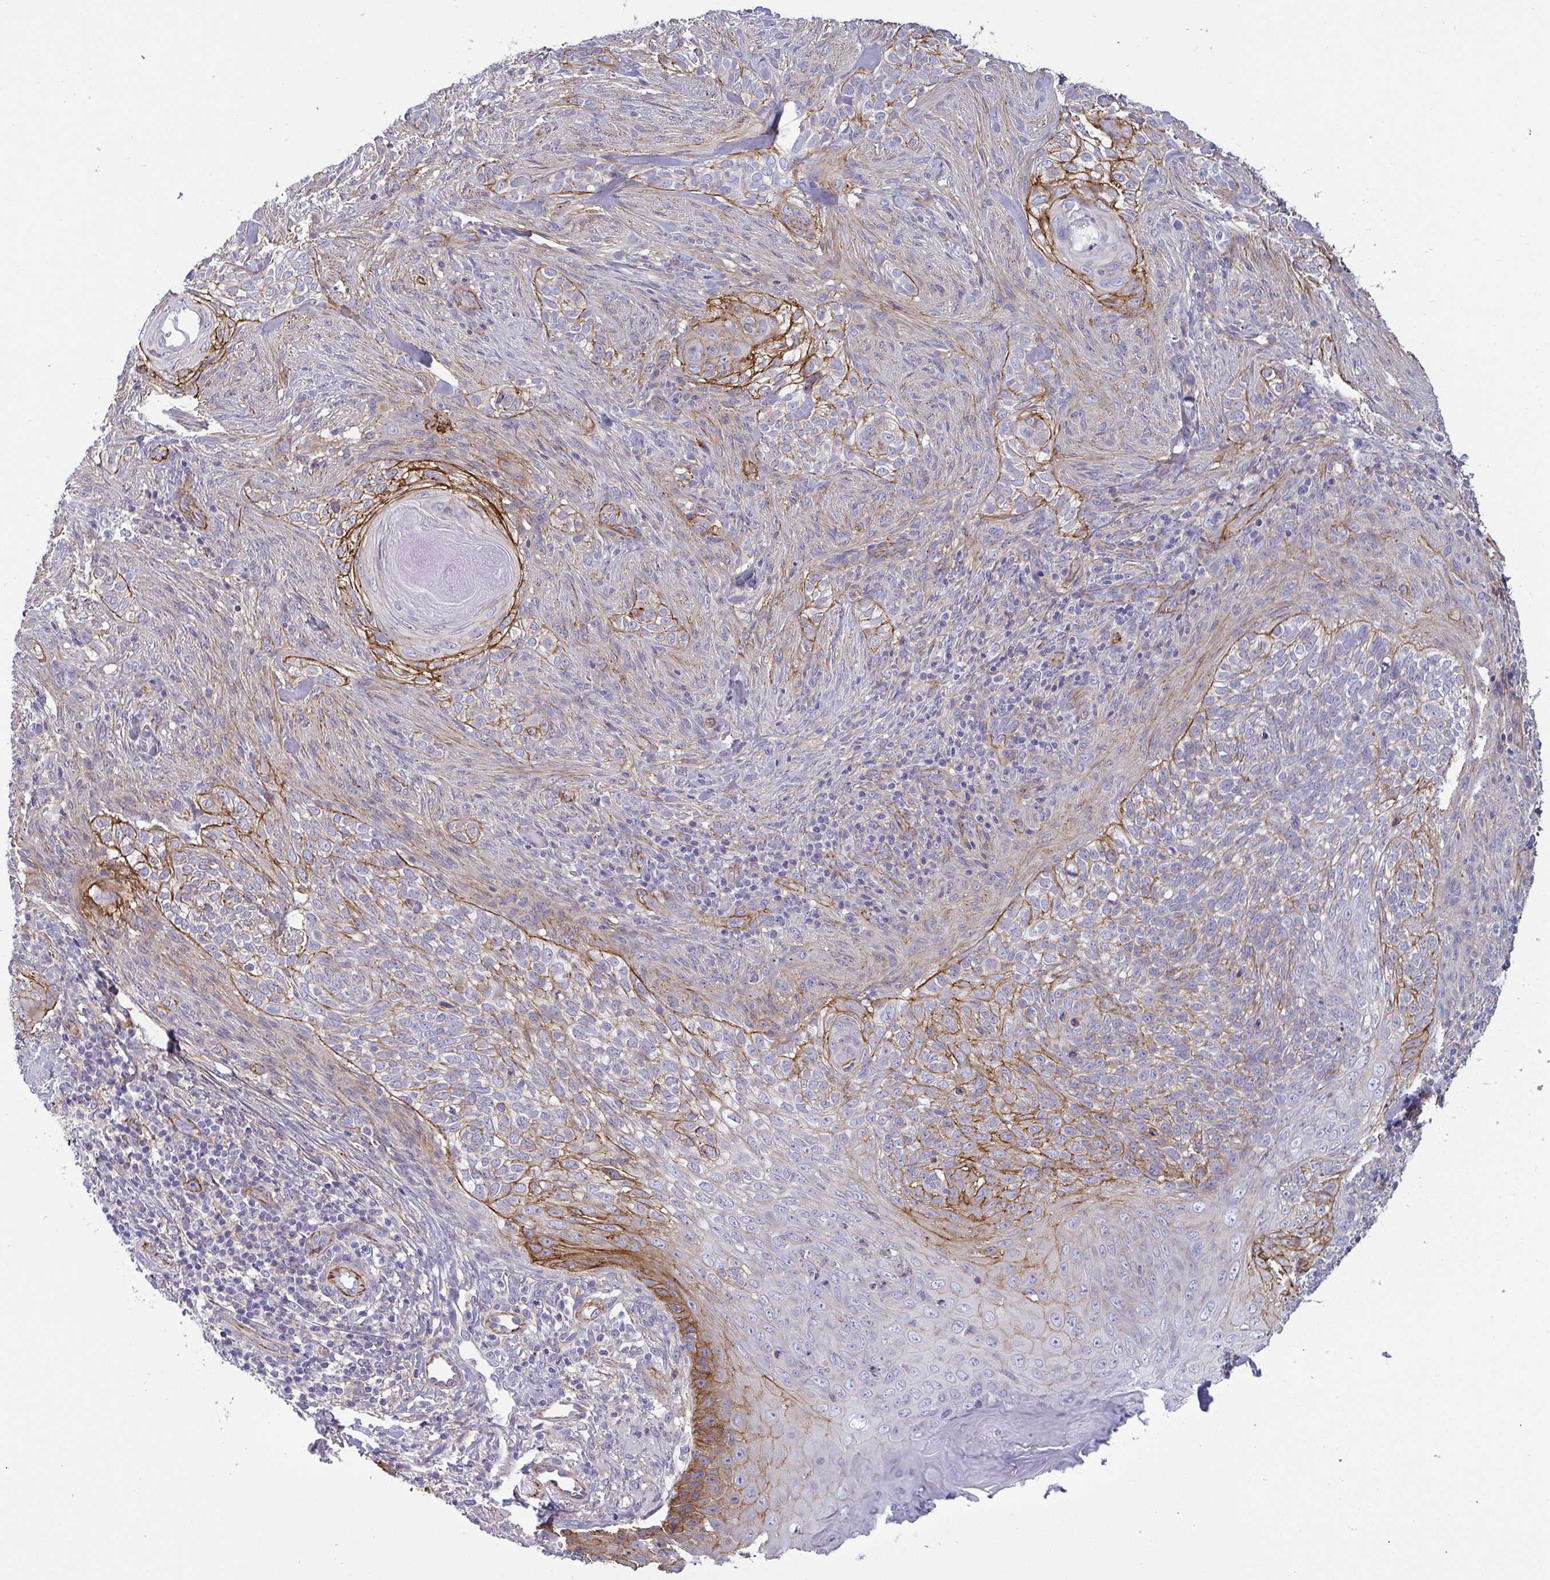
{"staining": {"intensity": "moderate", "quantity": "<25%", "location": "cytoplasmic/membranous"}, "tissue": "skin cancer", "cell_type": "Tumor cells", "image_type": "cancer", "snomed": [{"axis": "morphology", "description": "Basal cell carcinoma"}, {"axis": "topography", "description": "Skin"}], "caption": "Skin cancer stained with a protein marker reveals moderate staining in tumor cells.", "gene": "LIMA1", "patient": {"sex": "female", "age": 48}}